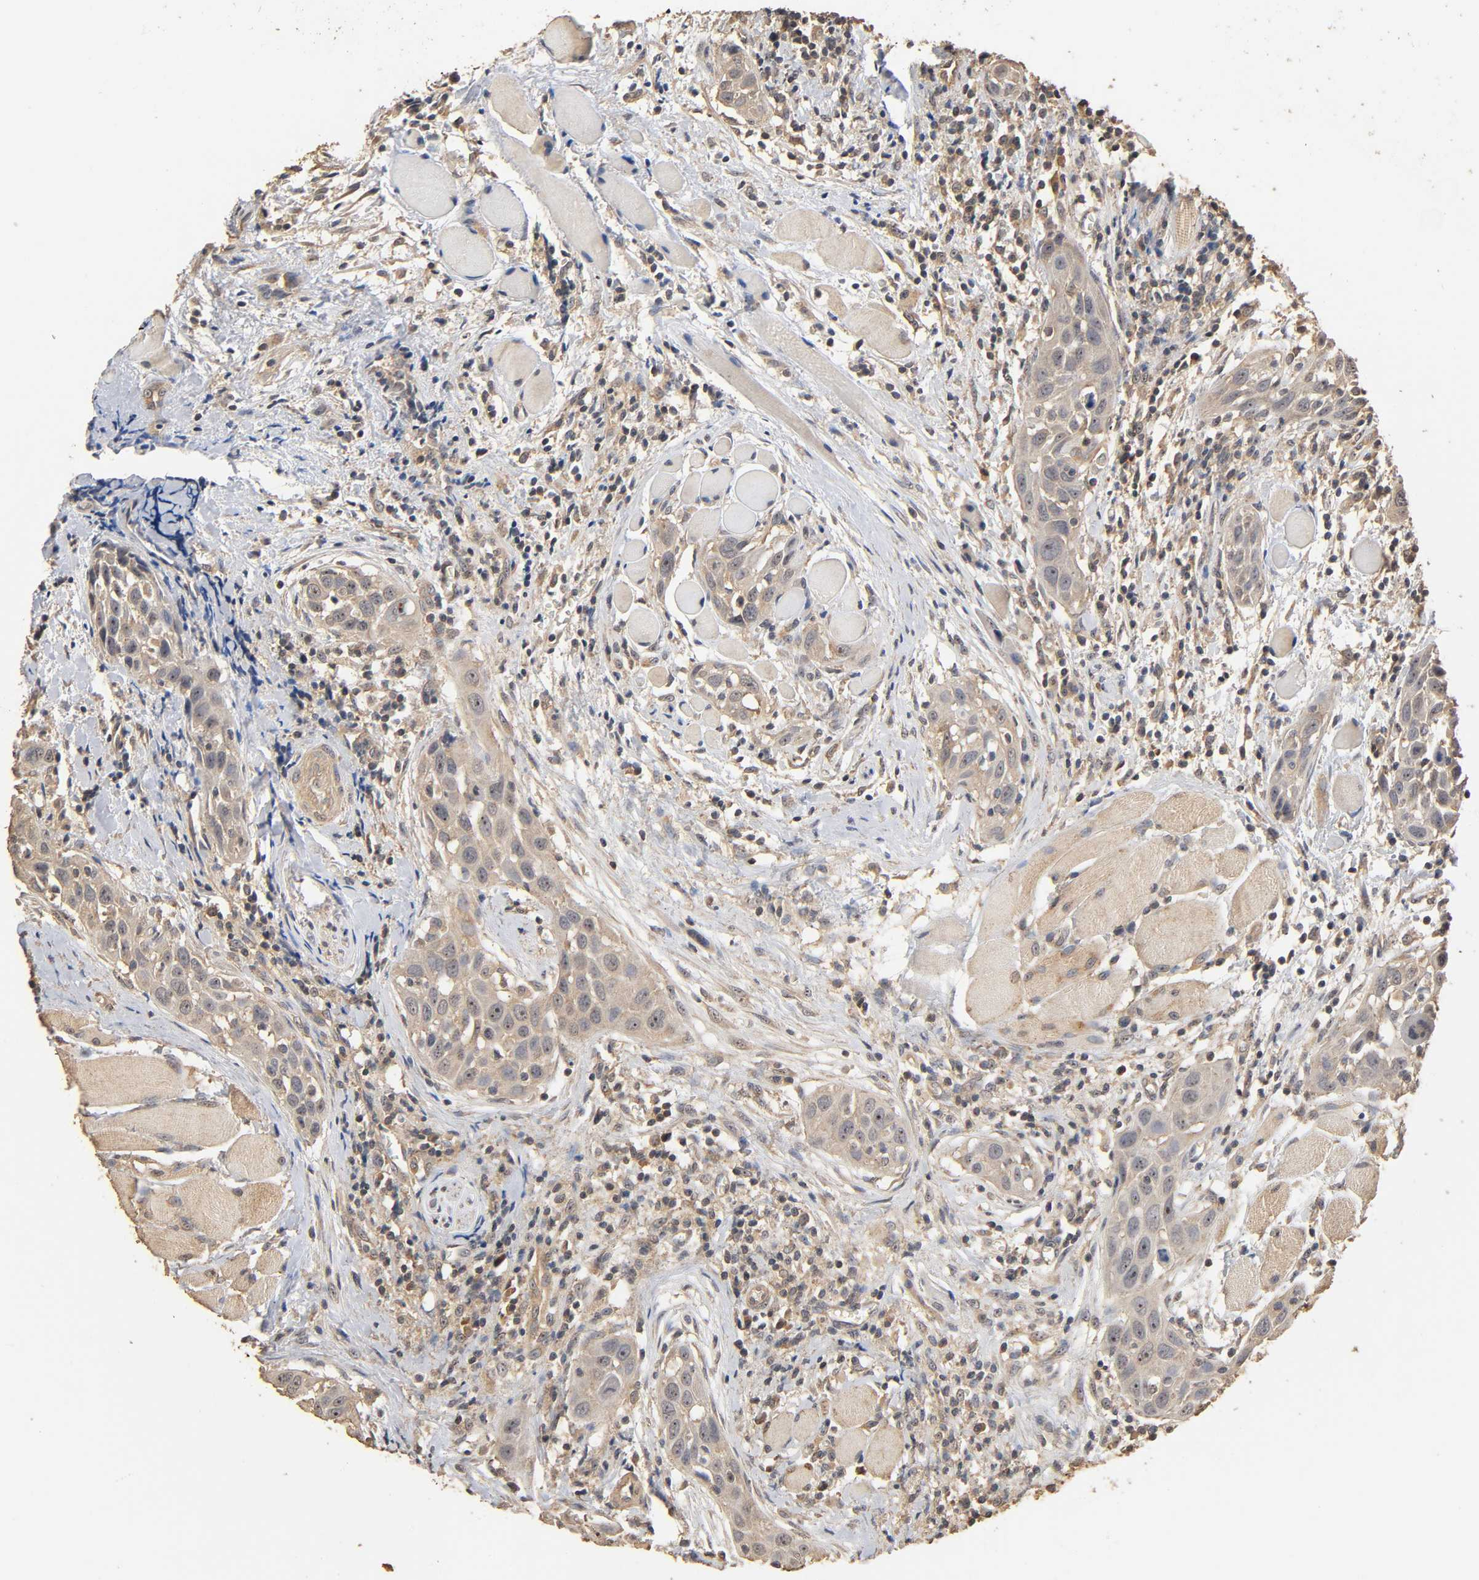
{"staining": {"intensity": "weak", "quantity": "25%-75%", "location": "cytoplasmic/membranous"}, "tissue": "head and neck cancer", "cell_type": "Tumor cells", "image_type": "cancer", "snomed": [{"axis": "morphology", "description": "Squamous cell carcinoma, NOS"}, {"axis": "topography", "description": "Oral tissue"}, {"axis": "topography", "description": "Head-Neck"}], "caption": "Weak cytoplasmic/membranous positivity is present in about 25%-75% of tumor cells in squamous cell carcinoma (head and neck). (DAB (3,3'-diaminobenzidine) = brown stain, brightfield microscopy at high magnification).", "gene": "ARHGEF7", "patient": {"sex": "female", "age": 50}}